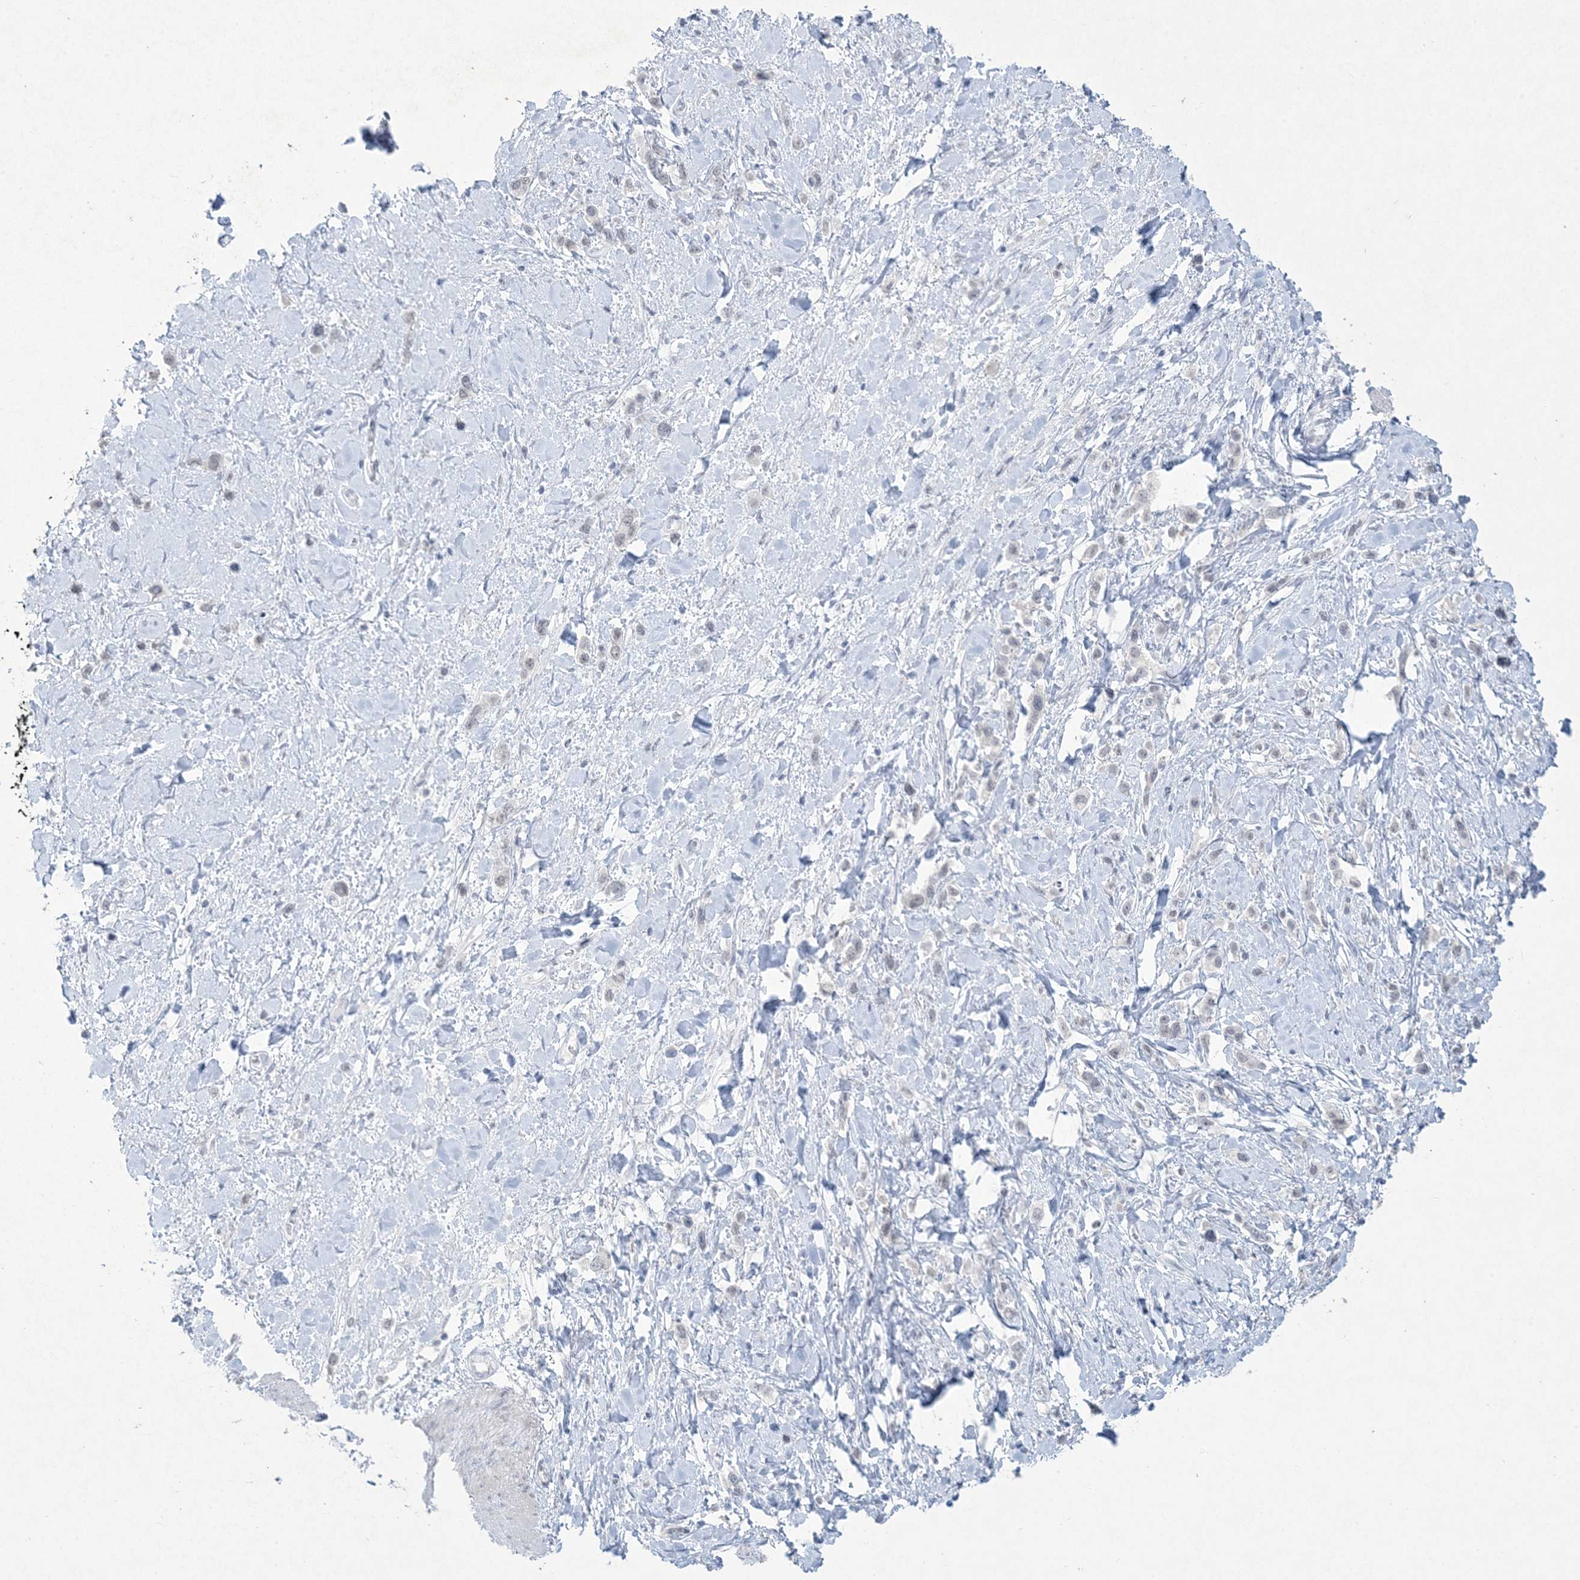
{"staining": {"intensity": "negative", "quantity": "none", "location": "none"}, "tissue": "stomach cancer", "cell_type": "Tumor cells", "image_type": "cancer", "snomed": [{"axis": "morphology", "description": "Normal tissue, NOS"}, {"axis": "morphology", "description": "Adenocarcinoma, NOS"}, {"axis": "topography", "description": "Stomach, upper"}, {"axis": "topography", "description": "Stomach"}], "caption": "Immunohistochemical staining of human adenocarcinoma (stomach) exhibits no significant positivity in tumor cells. (DAB (3,3'-diaminobenzidine) immunohistochemistry, high magnification).", "gene": "HOMEZ", "patient": {"sex": "female", "age": 65}}